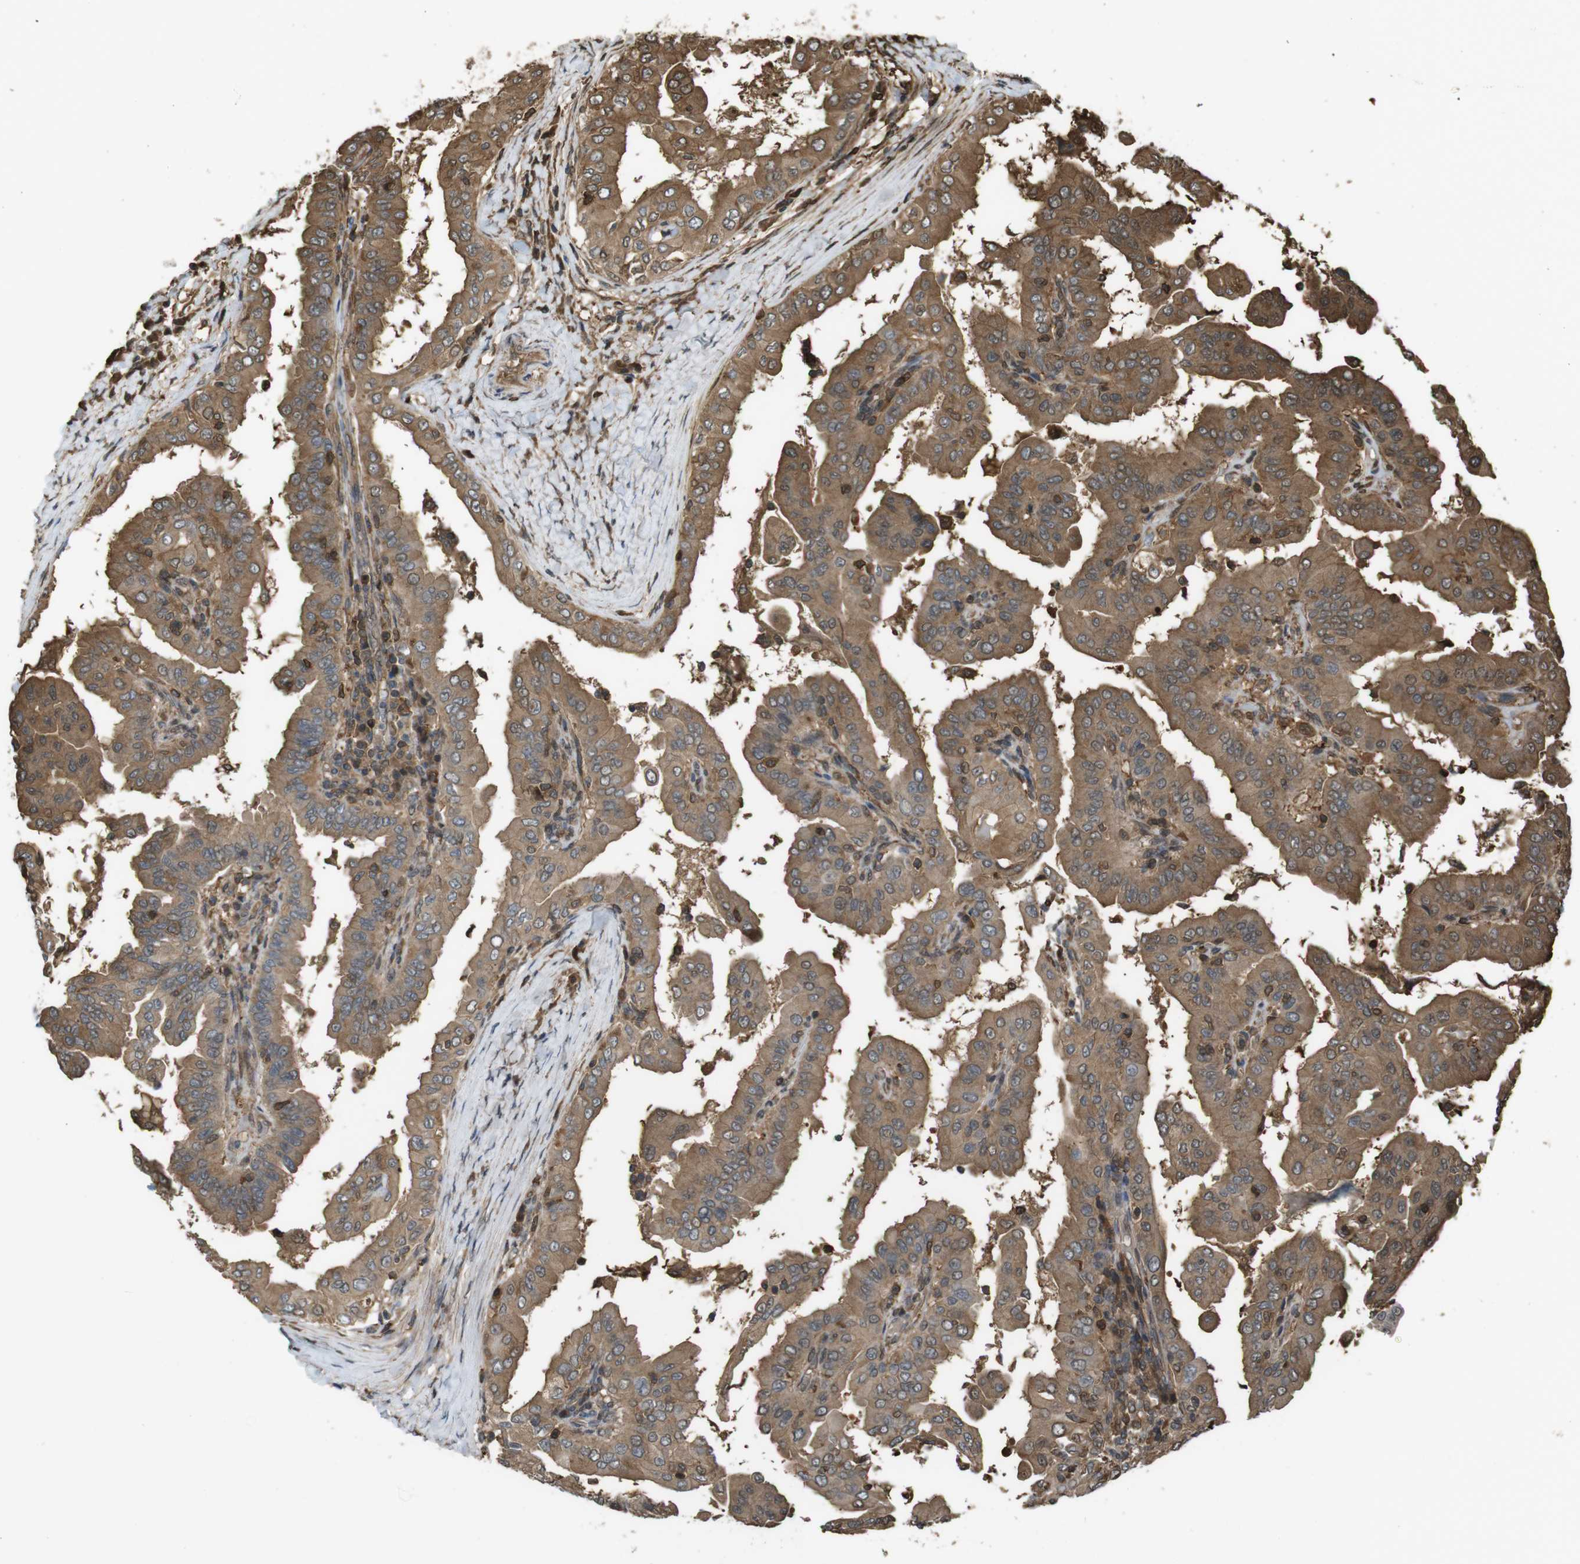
{"staining": {"intensity": "moderate", "quantity": ">75%", "location": "cytoplasmic/membranous"}, "tissue": "thyroid cancer", "cell_type": "Tumor cells", "image_type": "cancer", "snomed": [{"axis": "morphology", "description": "Papillary adenocarcinoma, NOS"}, {"axis": "topography", "description": "Thyroid gland"}], "caption": "Human papillary adenocarcinoma (thyroid) stained for a protein (brown) exhibits moderate cytoplasmic/membranous positive staining in approximately >75% of tumor cells.", "gene": "ARHGDIA", "patient": {"sex": "male", "age": 33}}